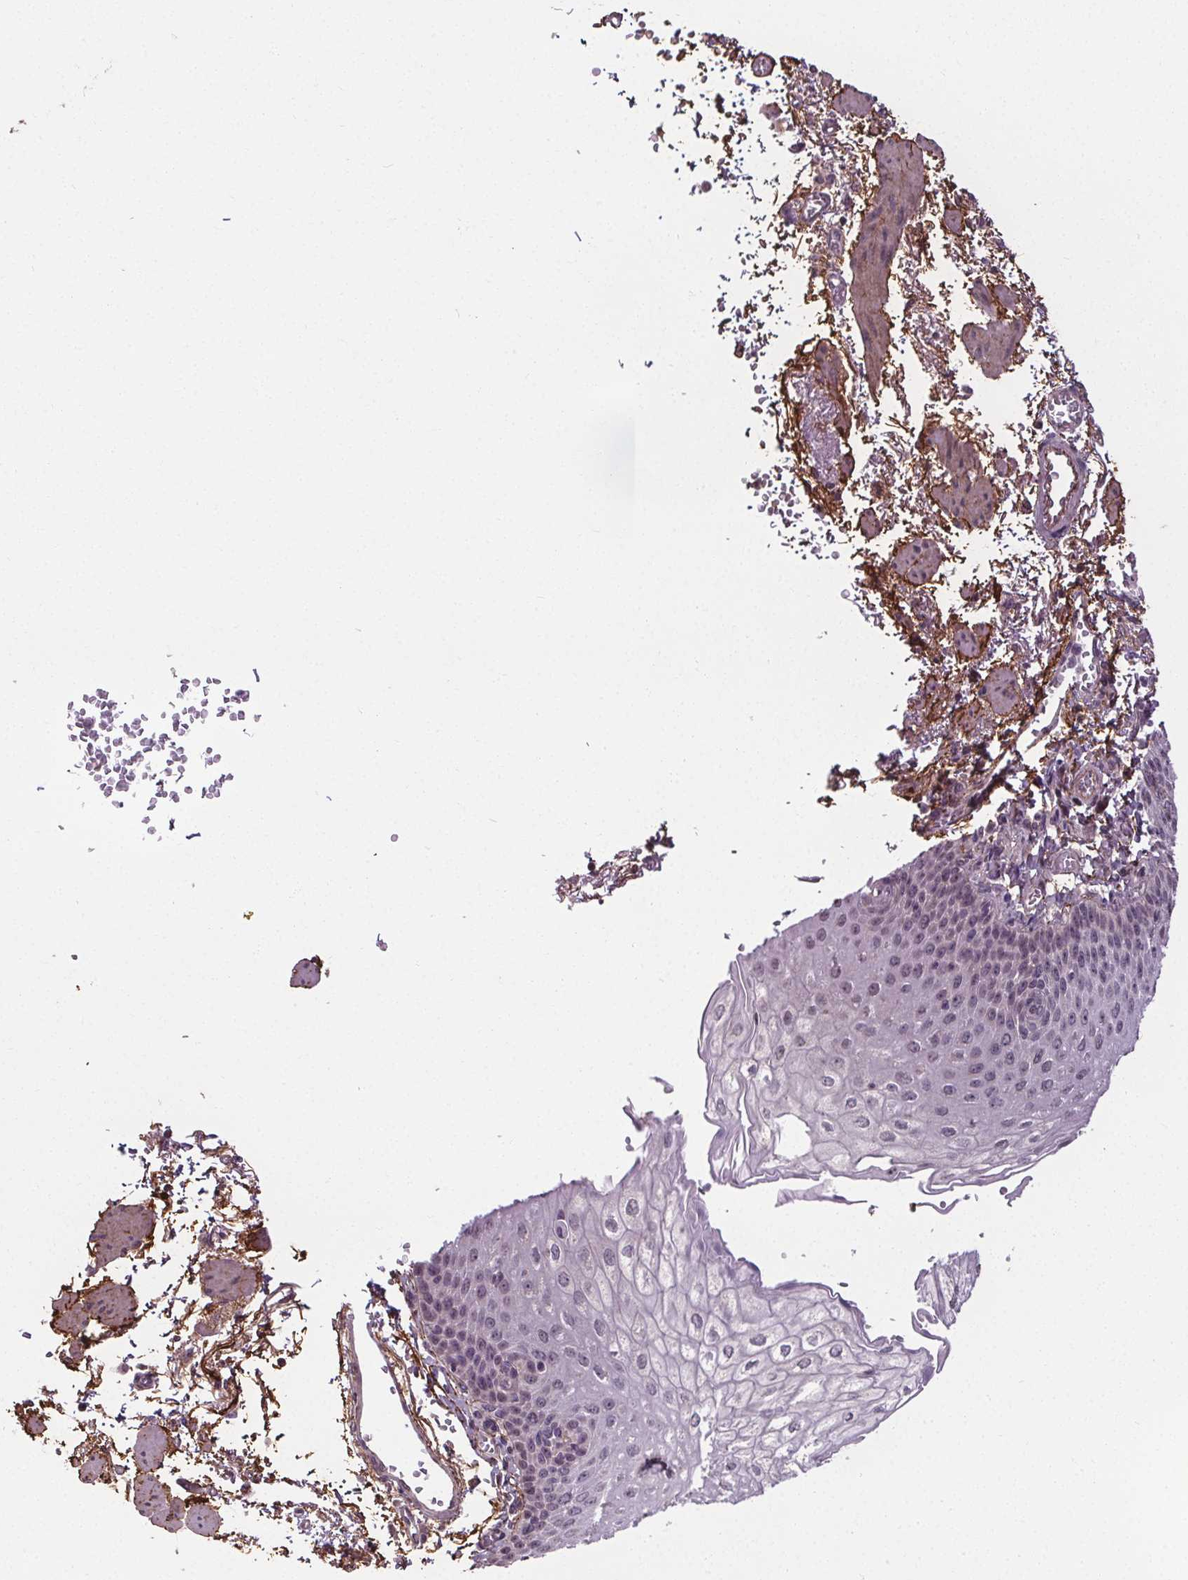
{"staining": {"intensity": "weak", "quantity": "25%-75%", "location": "nuclear"}, "tissue": "esophagus", "cell_type": "Squamous epithelial cells", "image_type": "normal", "snomed": [{"axis": "morphology", "description": "Normal tissue, NOS"}, {"axis": "morphology", "description": "Adenocarcinoma, NOS"}, {"axis": "topography", "description": "Esophagus"}], "caption": "Esophagus stained for a protein shows weak nuclear positivity in squamous epithelial cells.", "gene": "KIAA0232", "patient": {"sex": "male", "age": 81}}